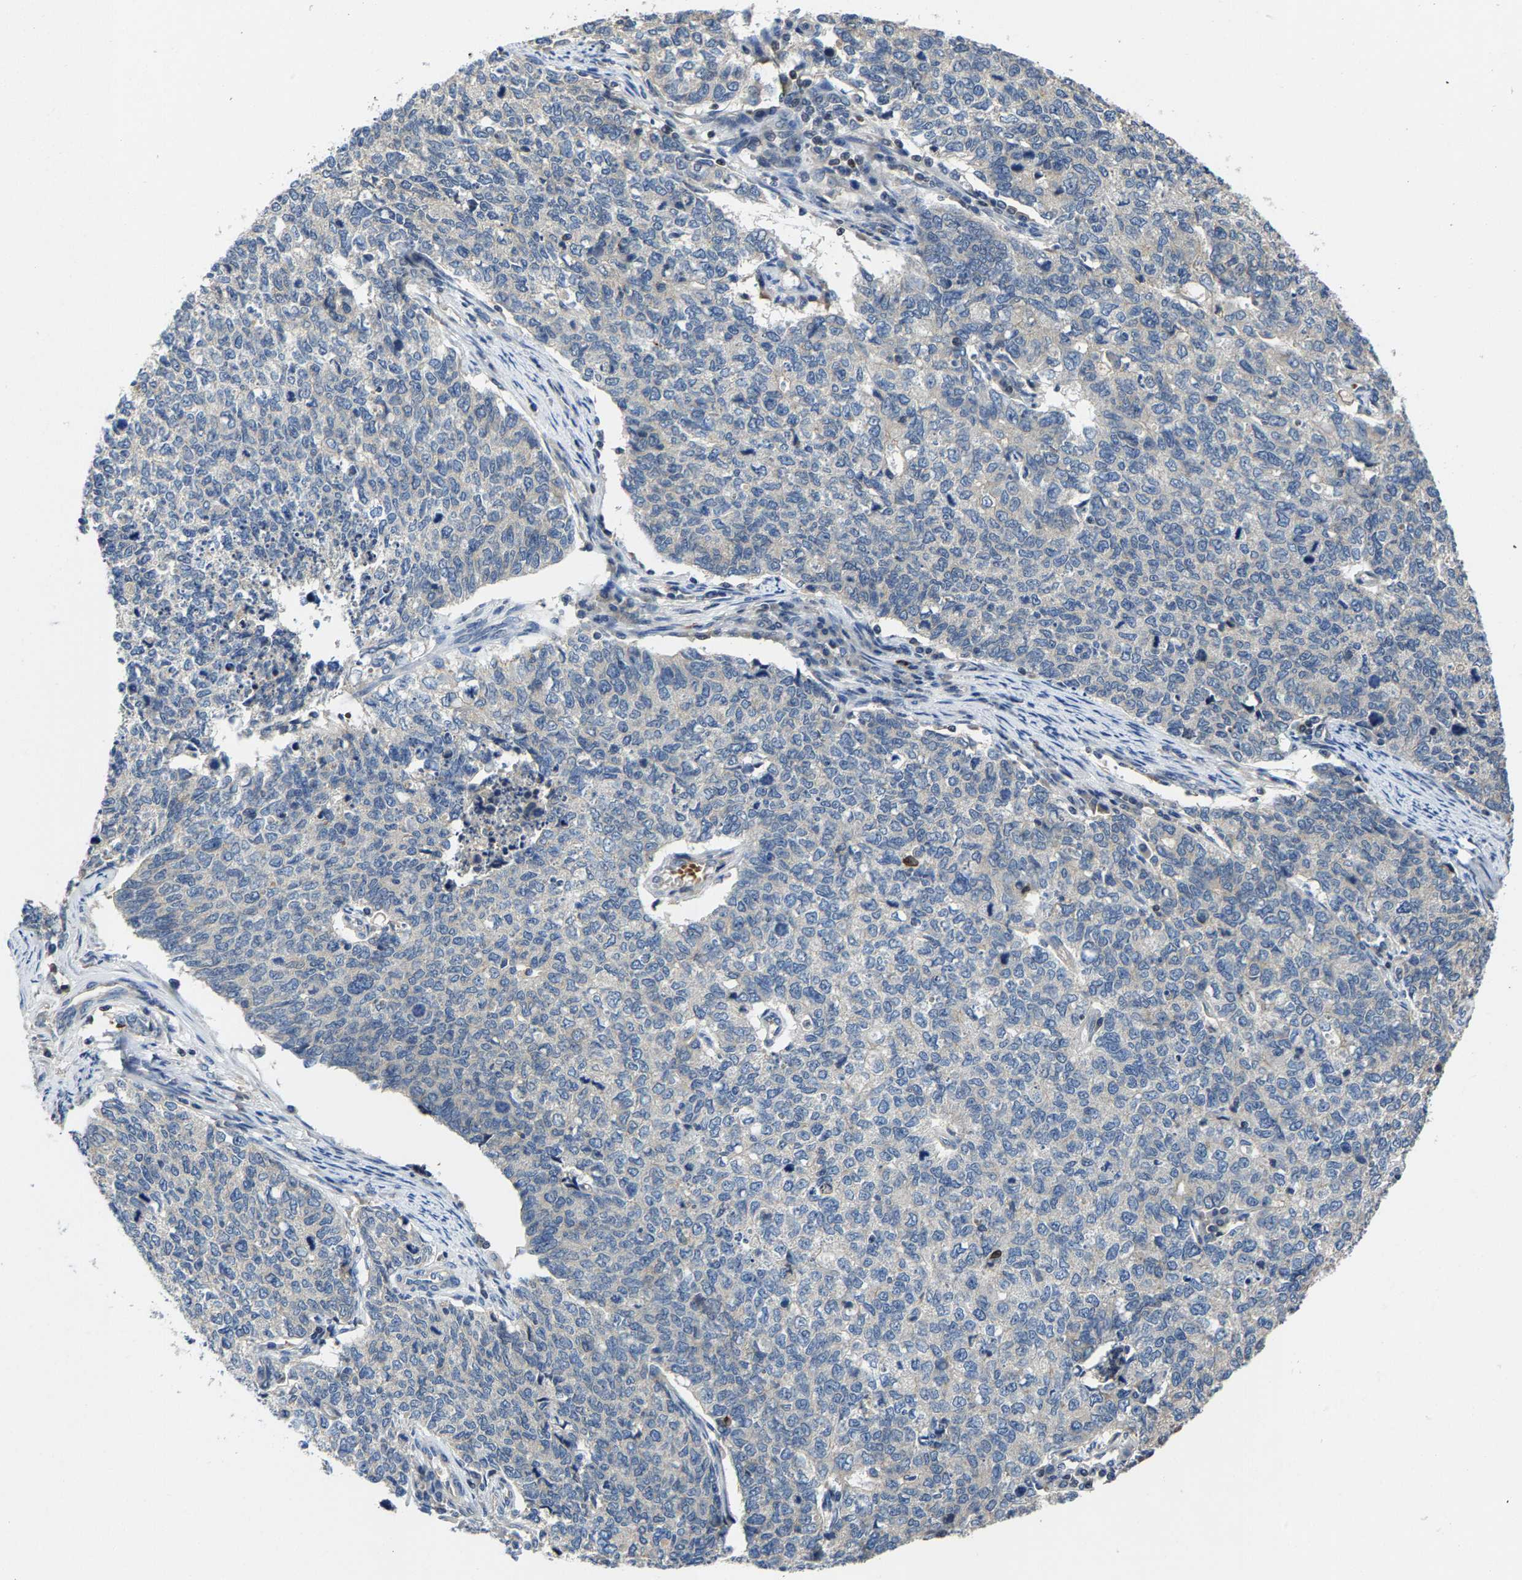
{"staining": {"intensity": "negative", "quantity": "none", "location": "none"}, "tissue": "cervical cancer", "cell_type": "Tumor cells", "image_type": "cancer", "snomed": [{"axis": "morphology", "description": "Squamous cell carcinoma, NOS"}, {"axis": "topography", "description": "Cervix"}], "caption": "High power microscopy image of an IHC histopathology image of cervical squamous cell carcinoma, revealing no significant expression in tumor cells. (DAB (3,3'-diaminobenzidine) IHC visualized using brightfield microscopy, high magnification).", "gene": "AGBL3", "patient": {"sex": "female", "age": 63}}